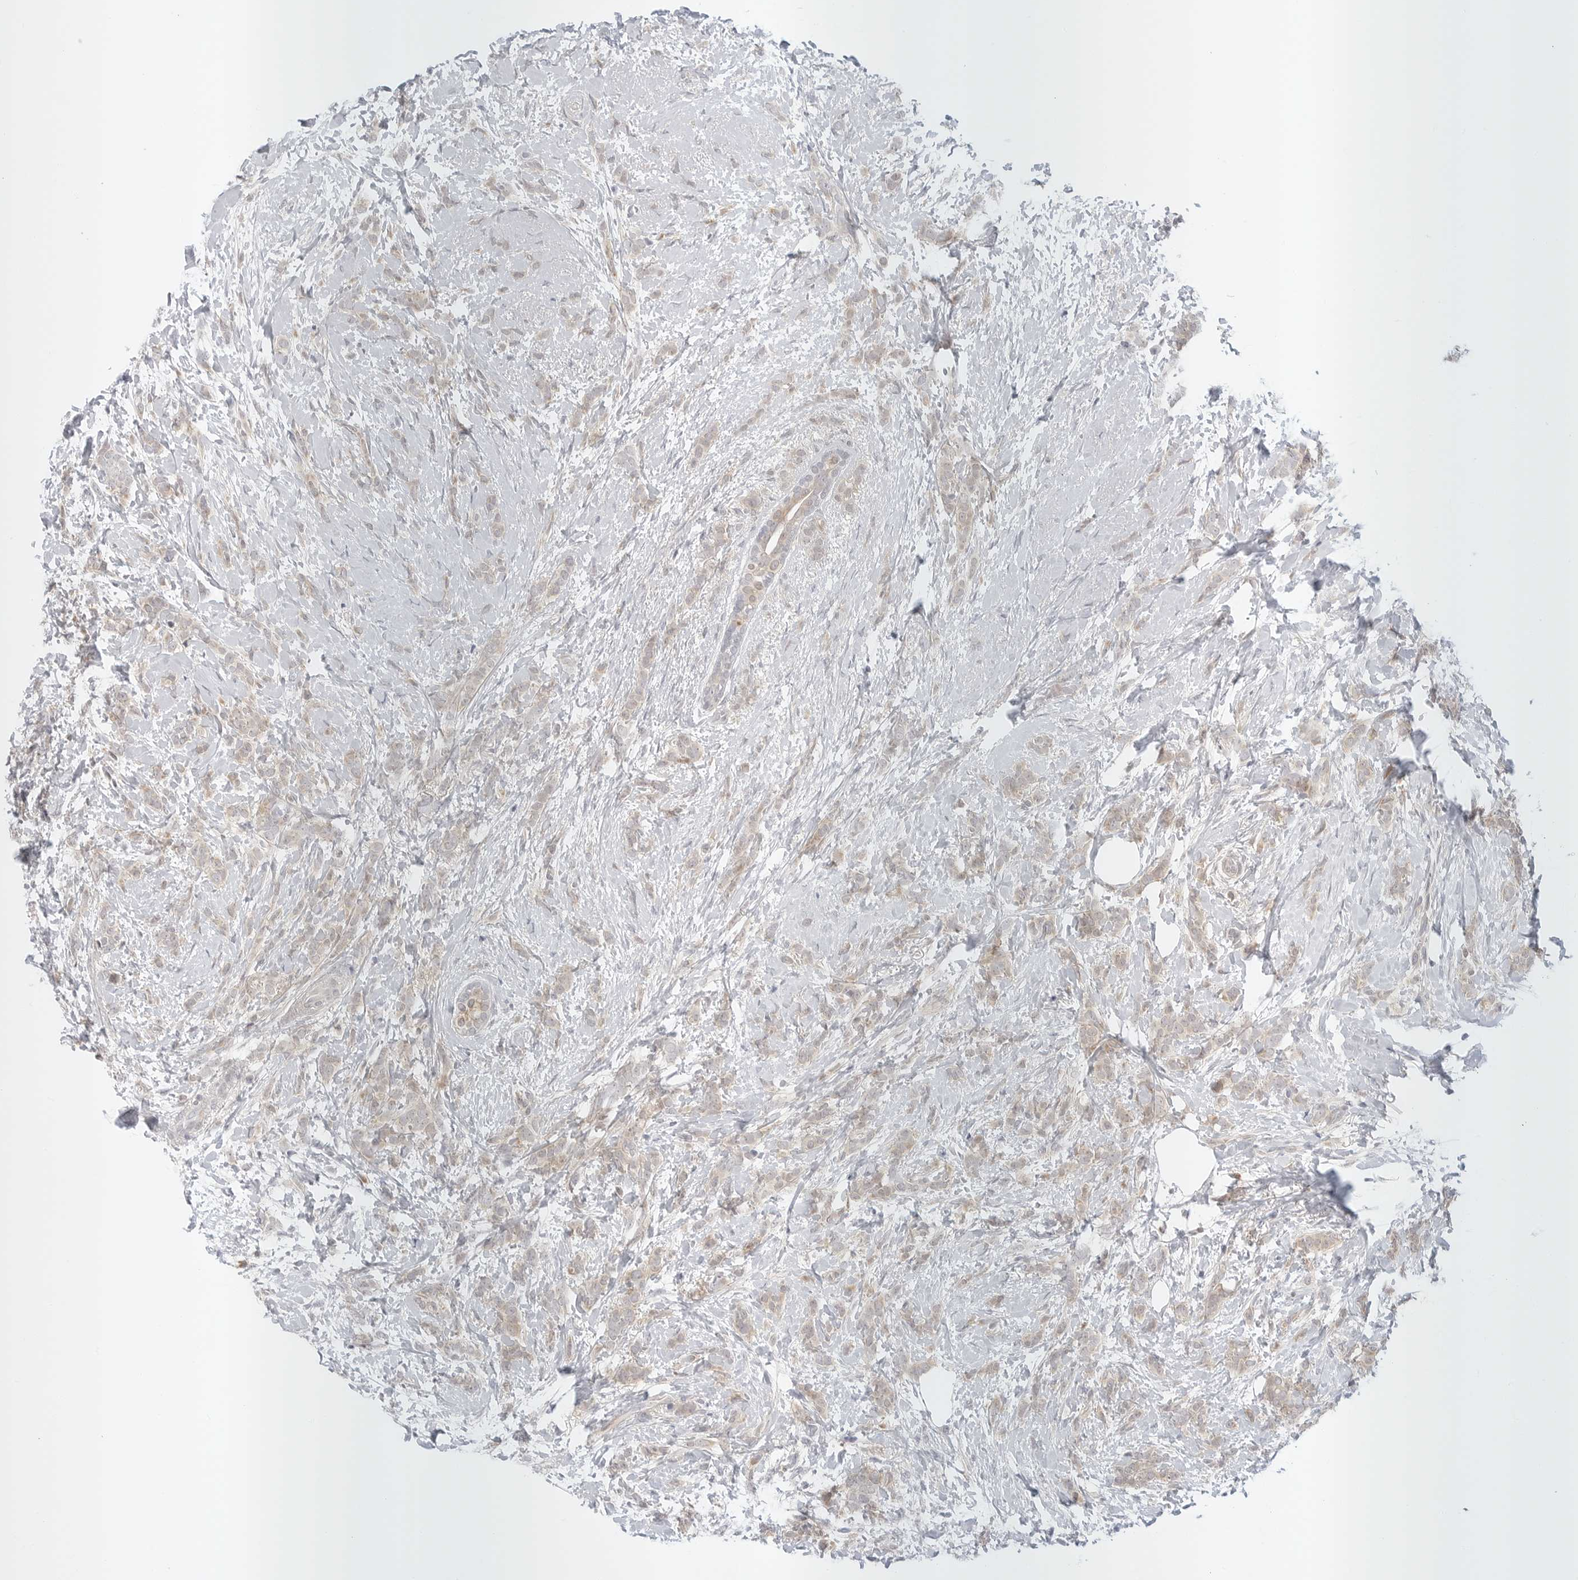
{"staining": {"intensity": "weak", "quantity": ">75%", "location": "cytoplasmic/membranous"}, "tissue": "breast cancer", "cell_type": "Tumor cells", "image_type": "cancer", "snomed": [{"axis": "morphology", "description": "Lobular carcinoma, in situ"}, {"axis": "morphology", "description": "Lobular carcinoma"}, {"axis": "topography", "description": "Breast"}], "caption": "There is low levels of weak cytoplasmic/membranous positivity in tumor cells of breast cancer (lobular carcinoma in situ), as demonstrated by immunohistochemical staining (brown color).", "gene": "TCP1", "patient": {"sex": "female", "age": 41}}